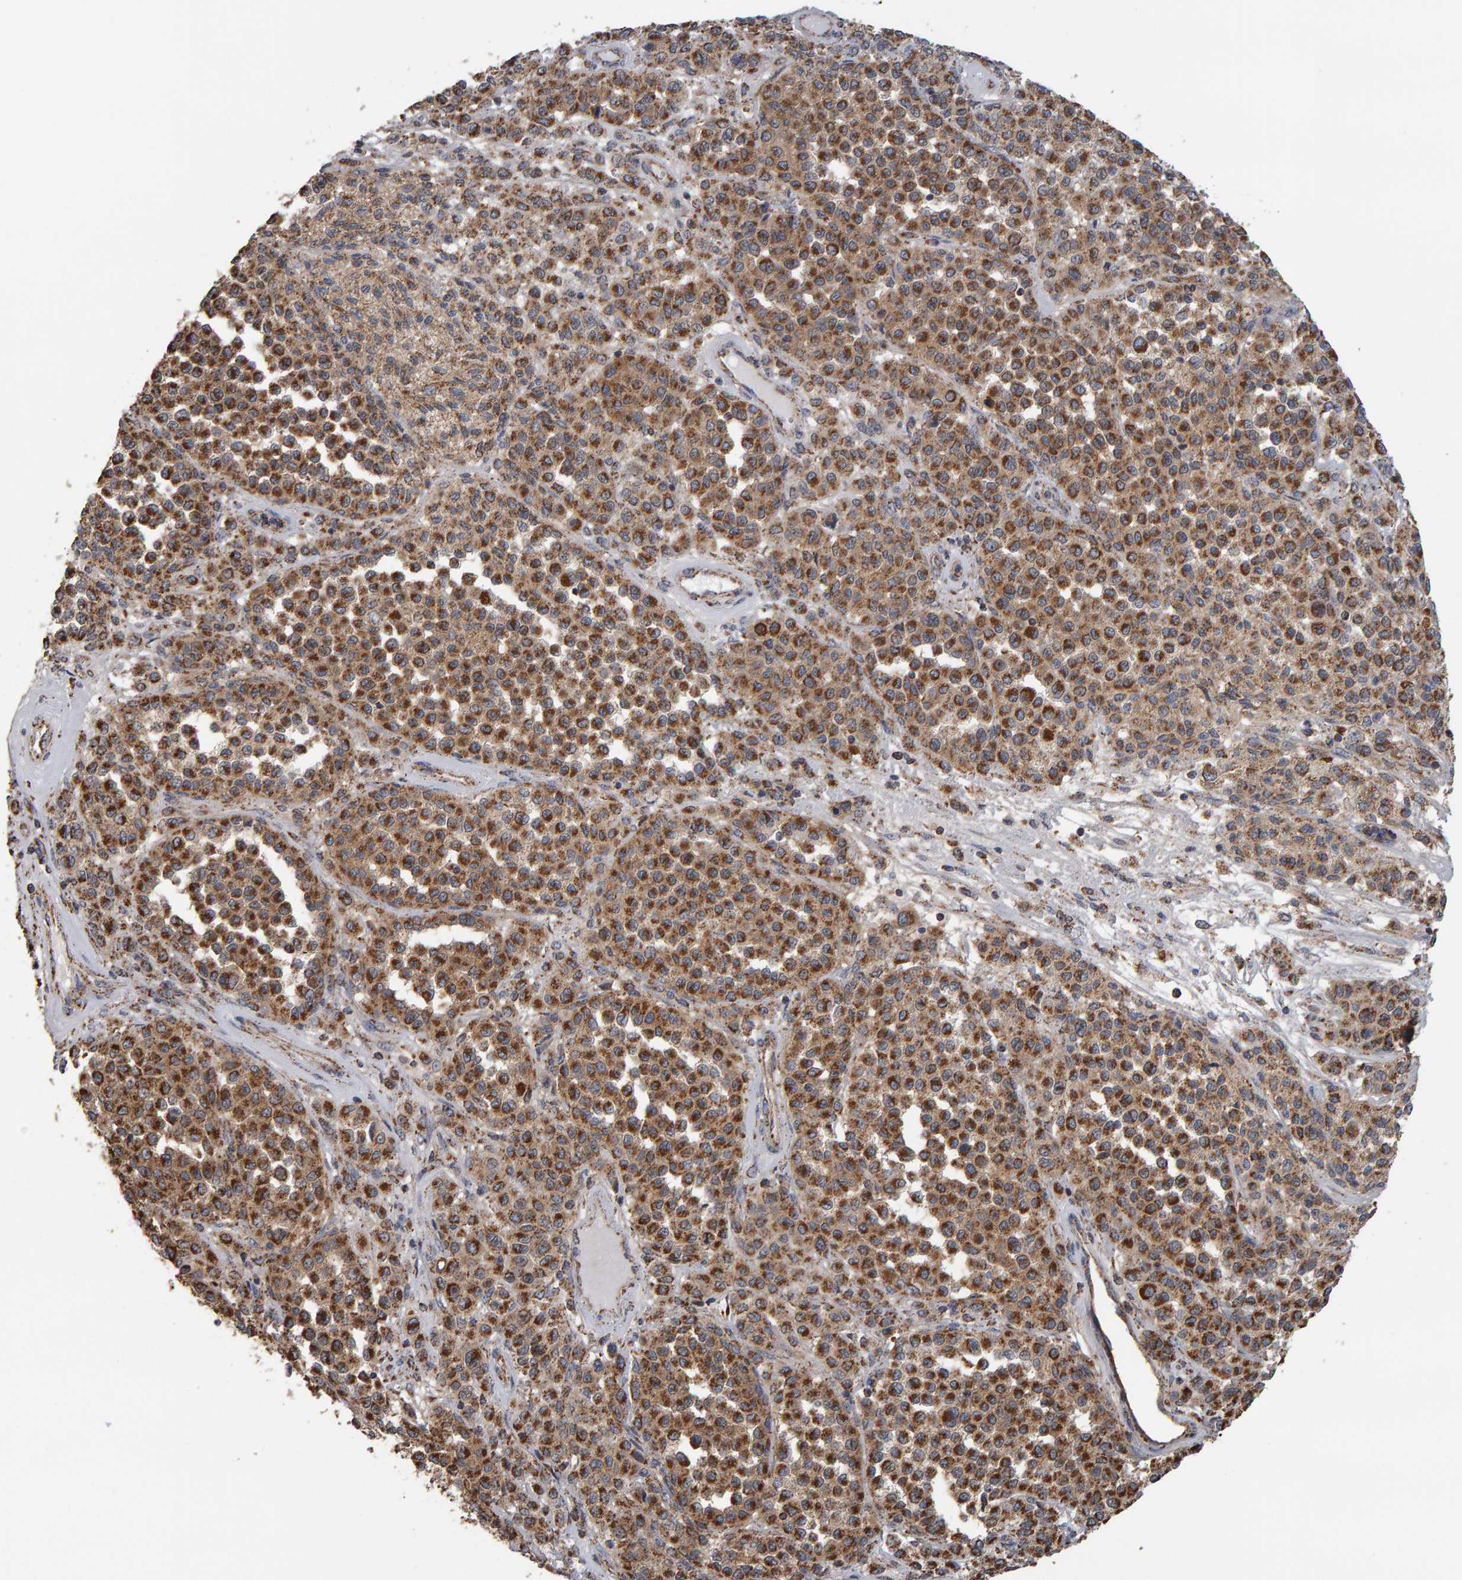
{"staining": {"intensity": "strong", "quantity": "25%-75%", "location": "cytoplasmic/membranous"}, "tissue": "melanoma", "cell_type": "Tumor cells", "image_type": "cancer", "snomed": [{"axis": "morphology", "description": "Malignant melanoma, Metastatic site"}, {"axis": "topography", "description": "Pancreas"}], "caption": "This is a histology image of immunohistochemistry staining of malignant melanoma (metastatic site), which shows strong staining in the cytoplasmic/membranous of tumor cells.", "gene": "TOM1L1", "patient": {"sex": "female", "age": 30}}